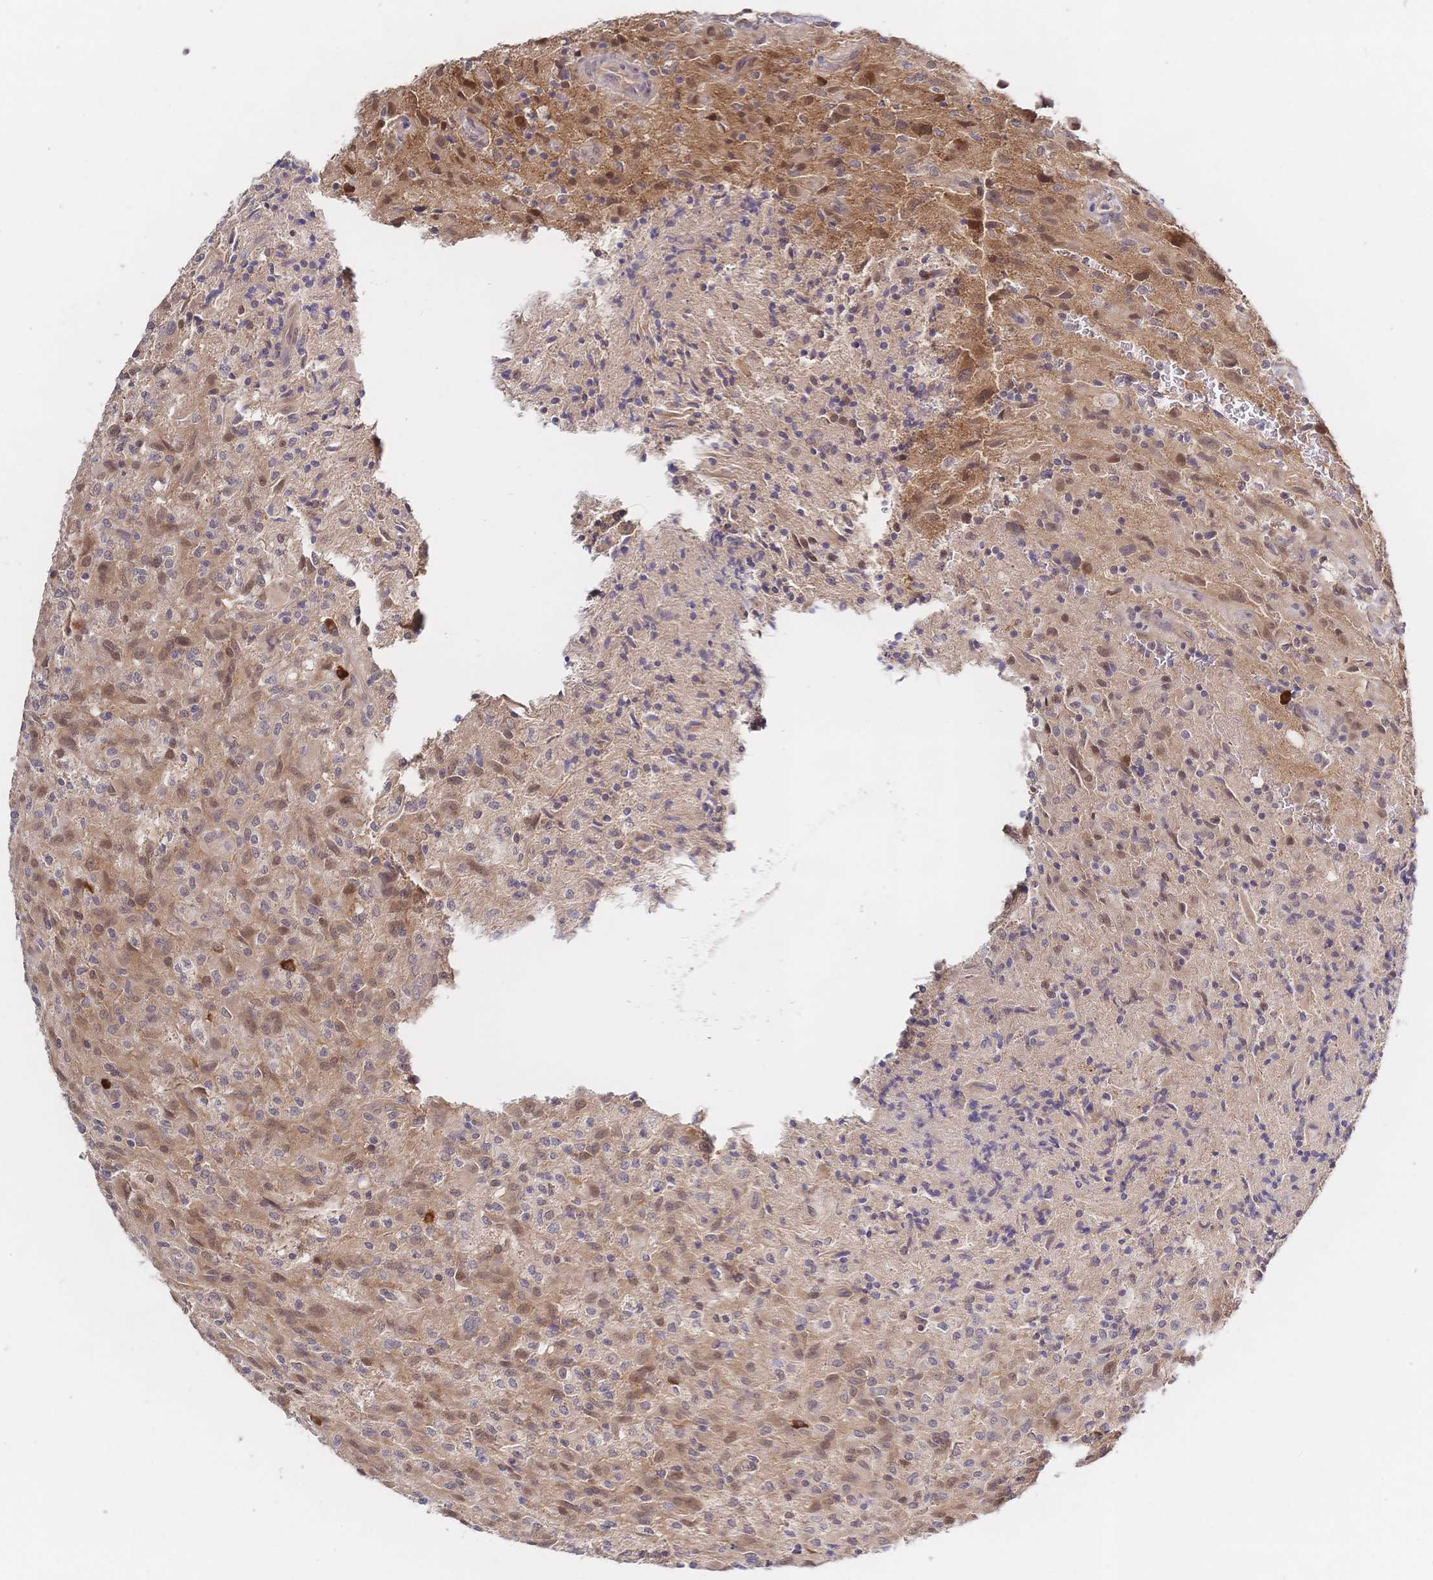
{"staining": {"intensity": "moderate", "quantity": "25%-75%", "location": "cytoplasmic/membranous,nuclear"}, "tissue": "glioma", "cell_type": "Tumor cells", "image_type": "cancer", "snomed": [{"axis": "morphology", "description": "Glioma, malignant, High grade"}, {"axis": "topography", "description": "Brain"}], "caption": "A brown stain highlights moderate cytoplasmic/membranous and nuclear positivity of a protein in human glioma tumor cells.", "gene": "LMO4", "patient": {"sex": "male", "age": 68}}